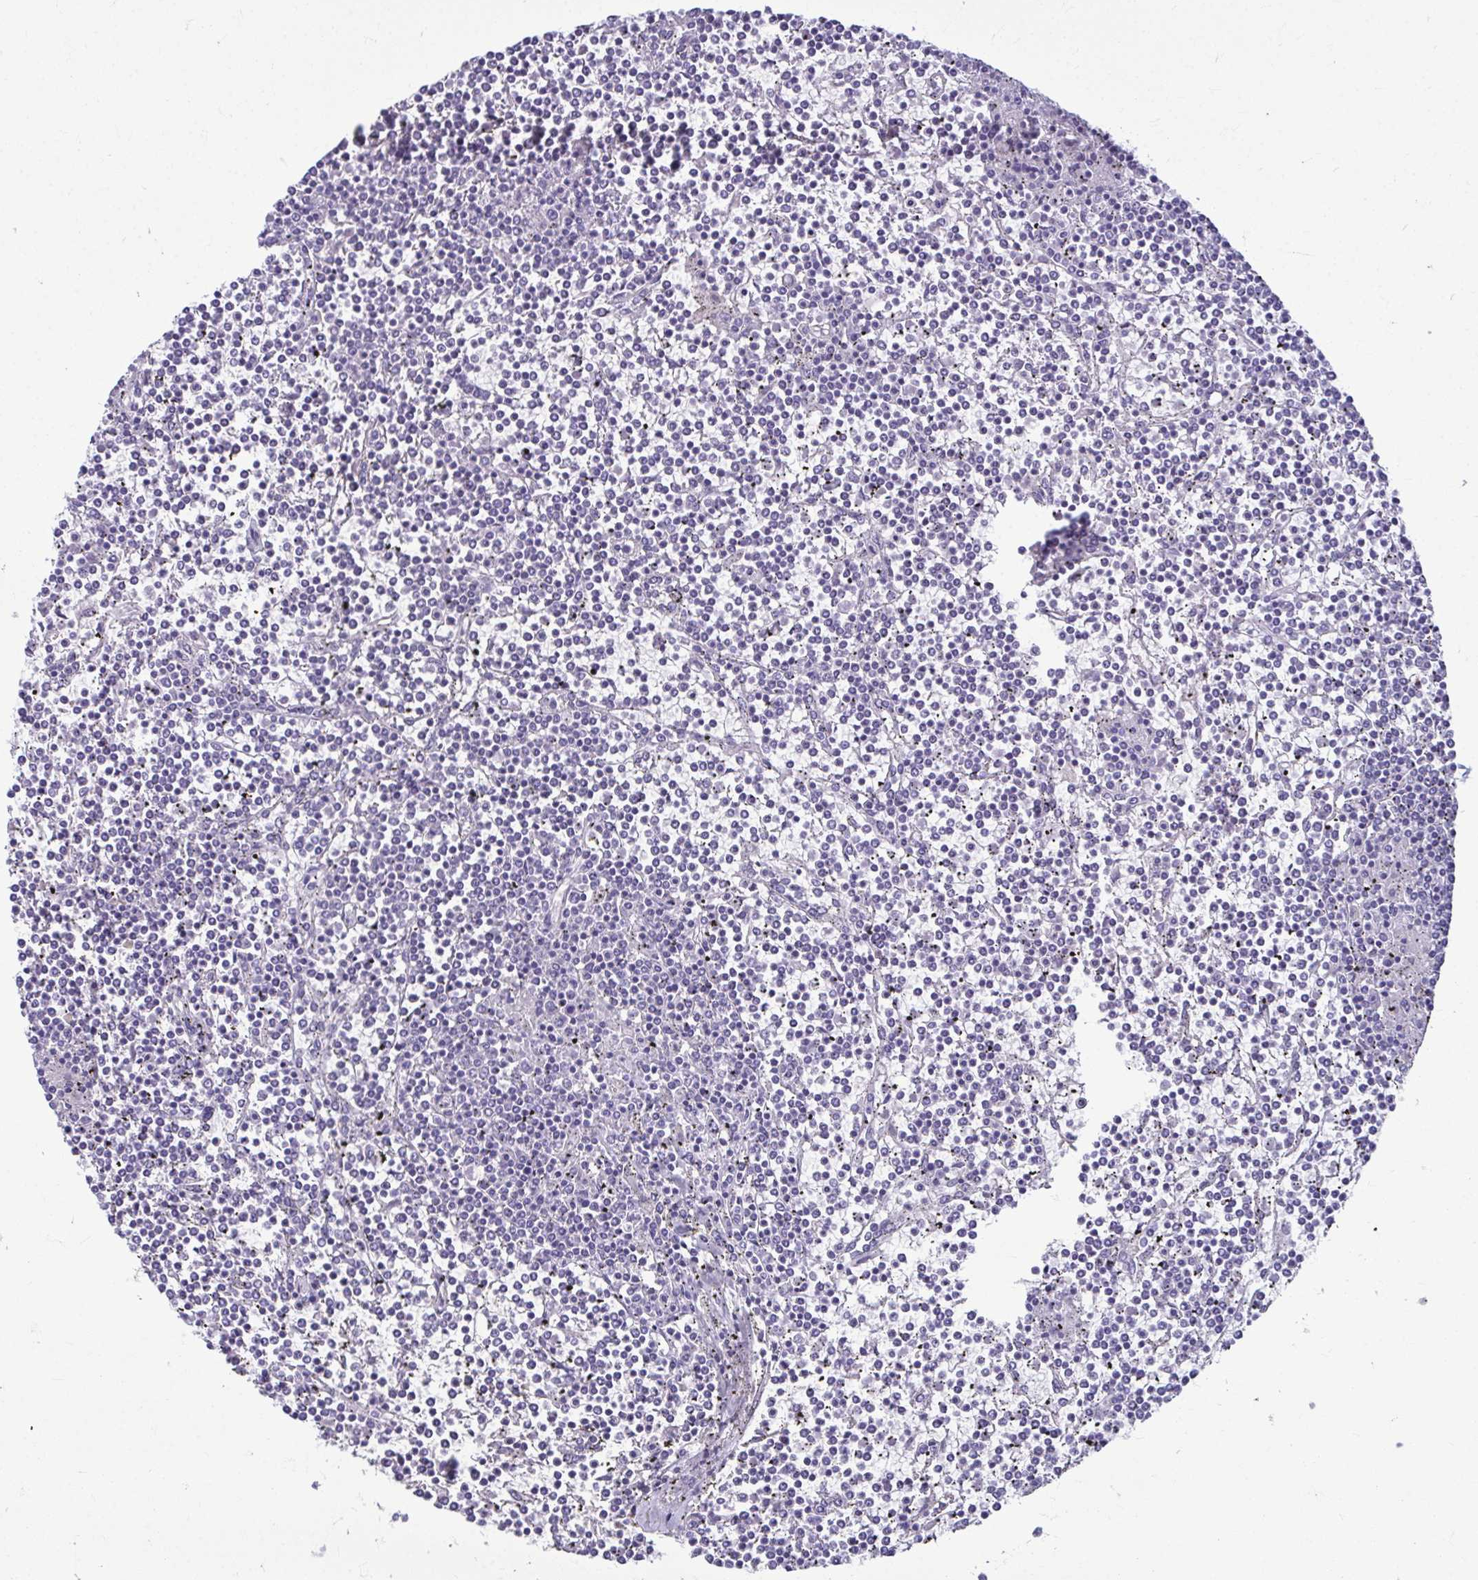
{"staining": {"intensity": "negative", "quantity": "none", "location": "none"}, "tissue": "lymphoma", "cell_type": "Tumor cells", "image_type": "cancer", "snomed": [{"axis": "morphology", "description": "Malignant lymphoma, non-Hodgkin's type, Low grade"}, {"axis": "topography", "description": "Spleen"}], "caption": "Tumor cells are negative for brown protein staining in low-grade malignant lymphoma, non-Hodgkin's type.", "gene": "SERPINI1", "patient": {"sex": "female", "age": 19}}